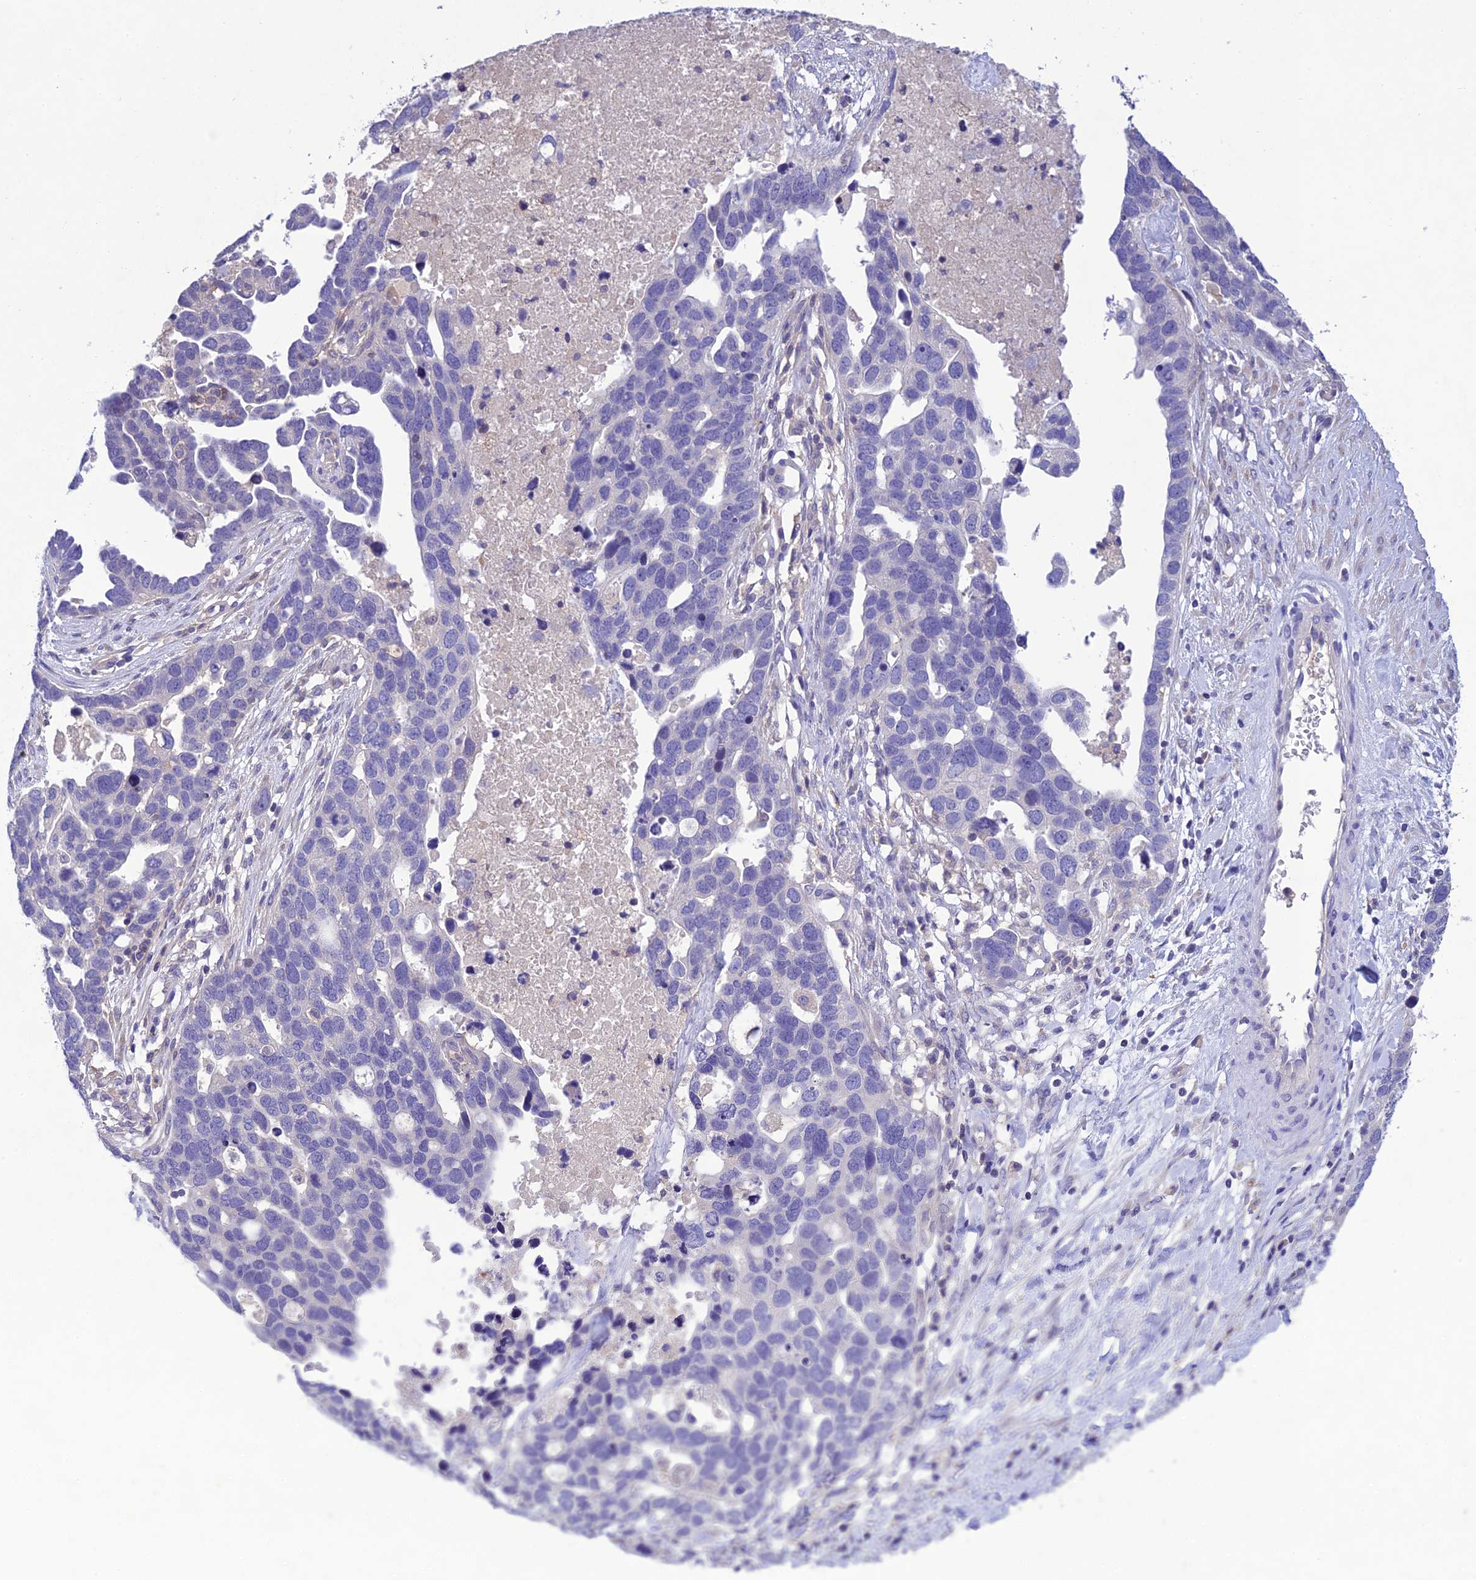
{"staining": {"intensity": "negative", "quantity": "none", "location": "none"}, "tissue": "ovarian cancer", "cell_type": "Tumor cells", "image_type": "cancer", "snomed": [{"axis": "morphology", "description": "Cystadenocarcinoma, serous, NOS"}, {"axis": "topography", "description": "Ovary"}], "caption": "Tumor cells are negative for protein expression in human serous cystadenocarcinoma (ovarian).", "gene": "SNX24", "patient": {"sex": "female", "age": 54}}